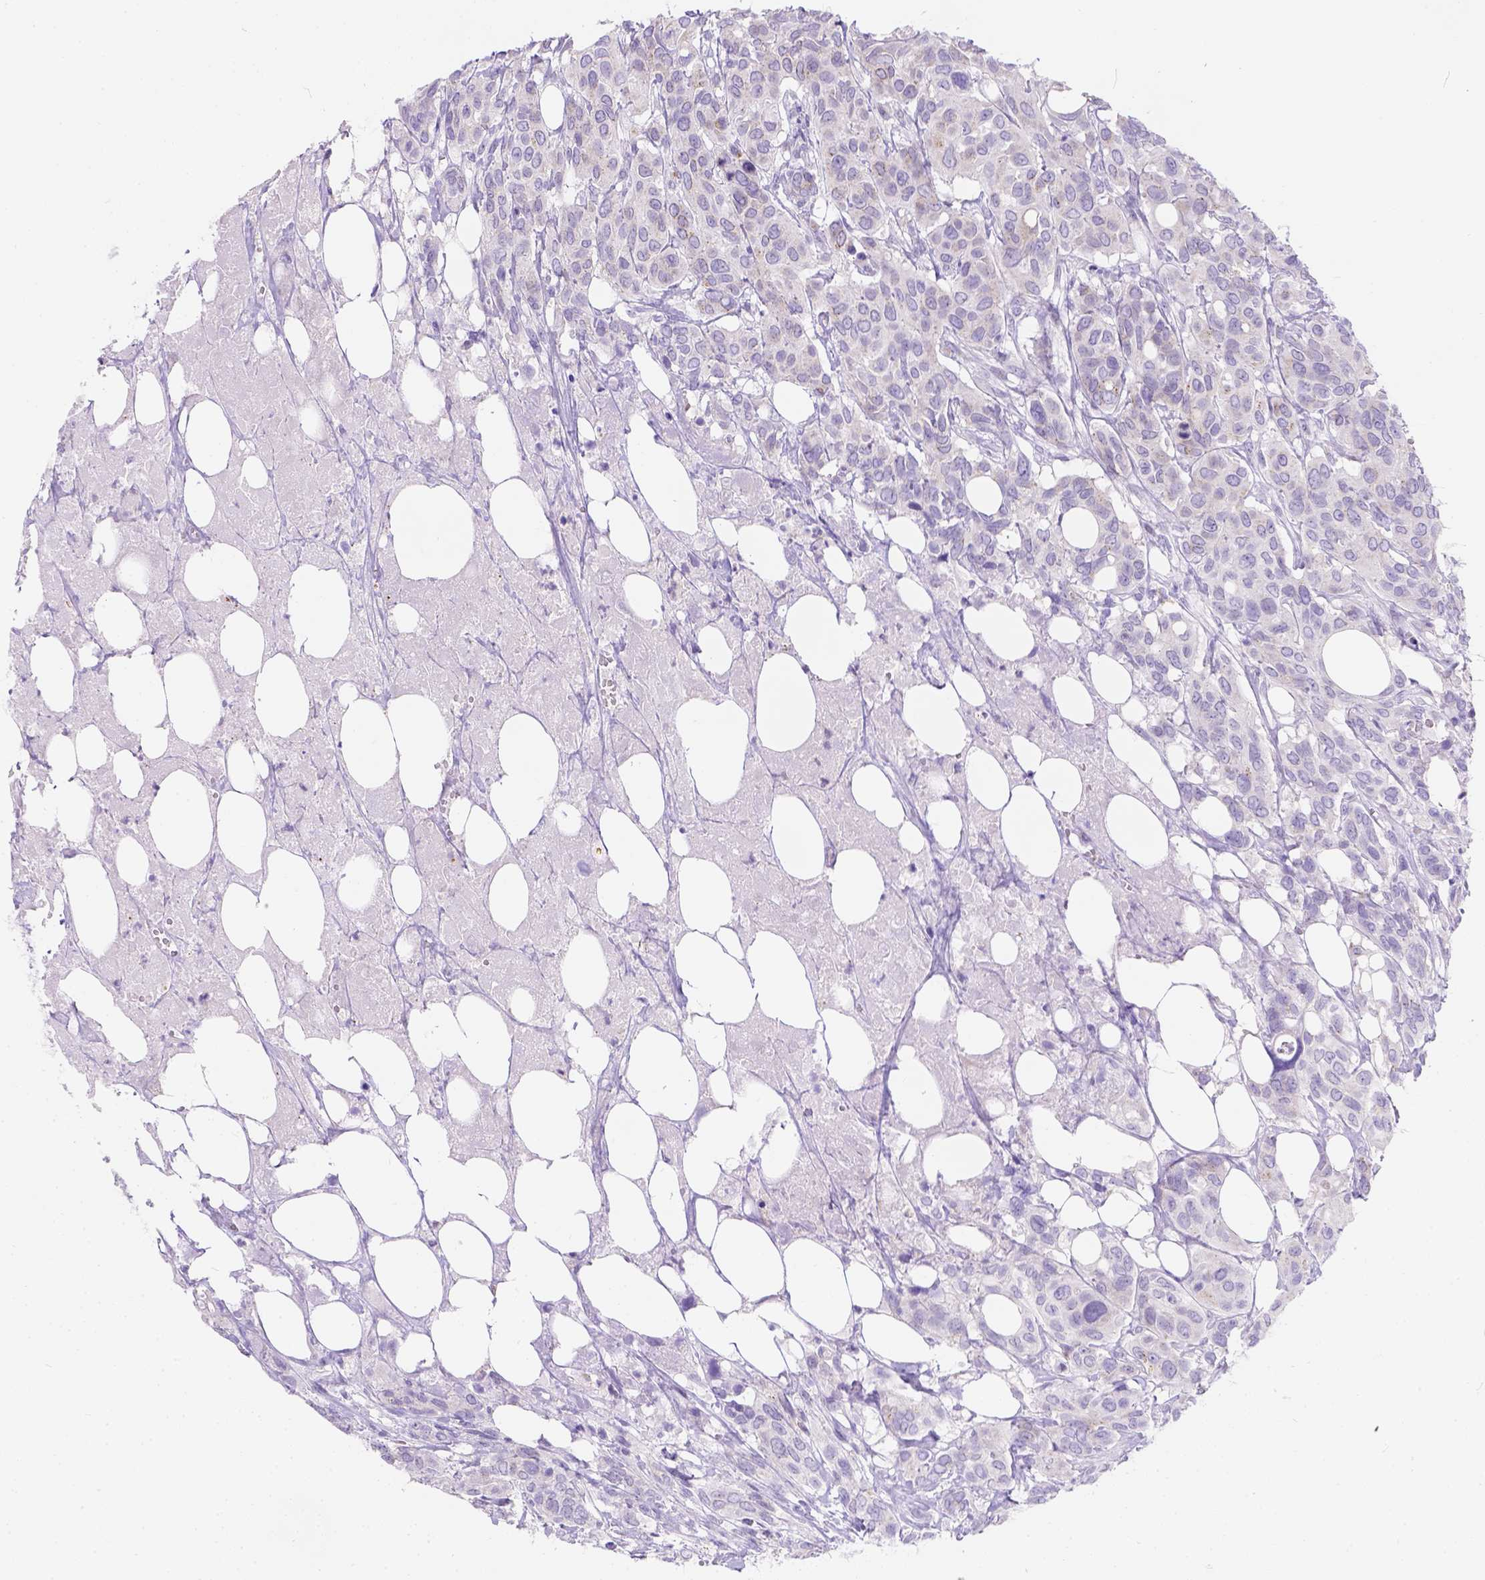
{"staining": {"intensity": "negative", "quantity": "none", "location": "none"}, "tissue": "urothelial cancer", "cell_type": "Tumor cells", "image_type": "cancer", "snomed": [{"axis": "morphology", "description": "Urothelial carcinoma, NOS"}, {"axis": "morphology", "description": "Urothelial carcinoma, High grade"}, {"axis": "topography", "description": "Urinary bladder"}], "caption": "IHC micrograph of human urothelial cancer stained for a protein (brown), which displays no expression in tumor cells.", "gene": "PHF7", "patient": {"sex": "male", "age": 63}}